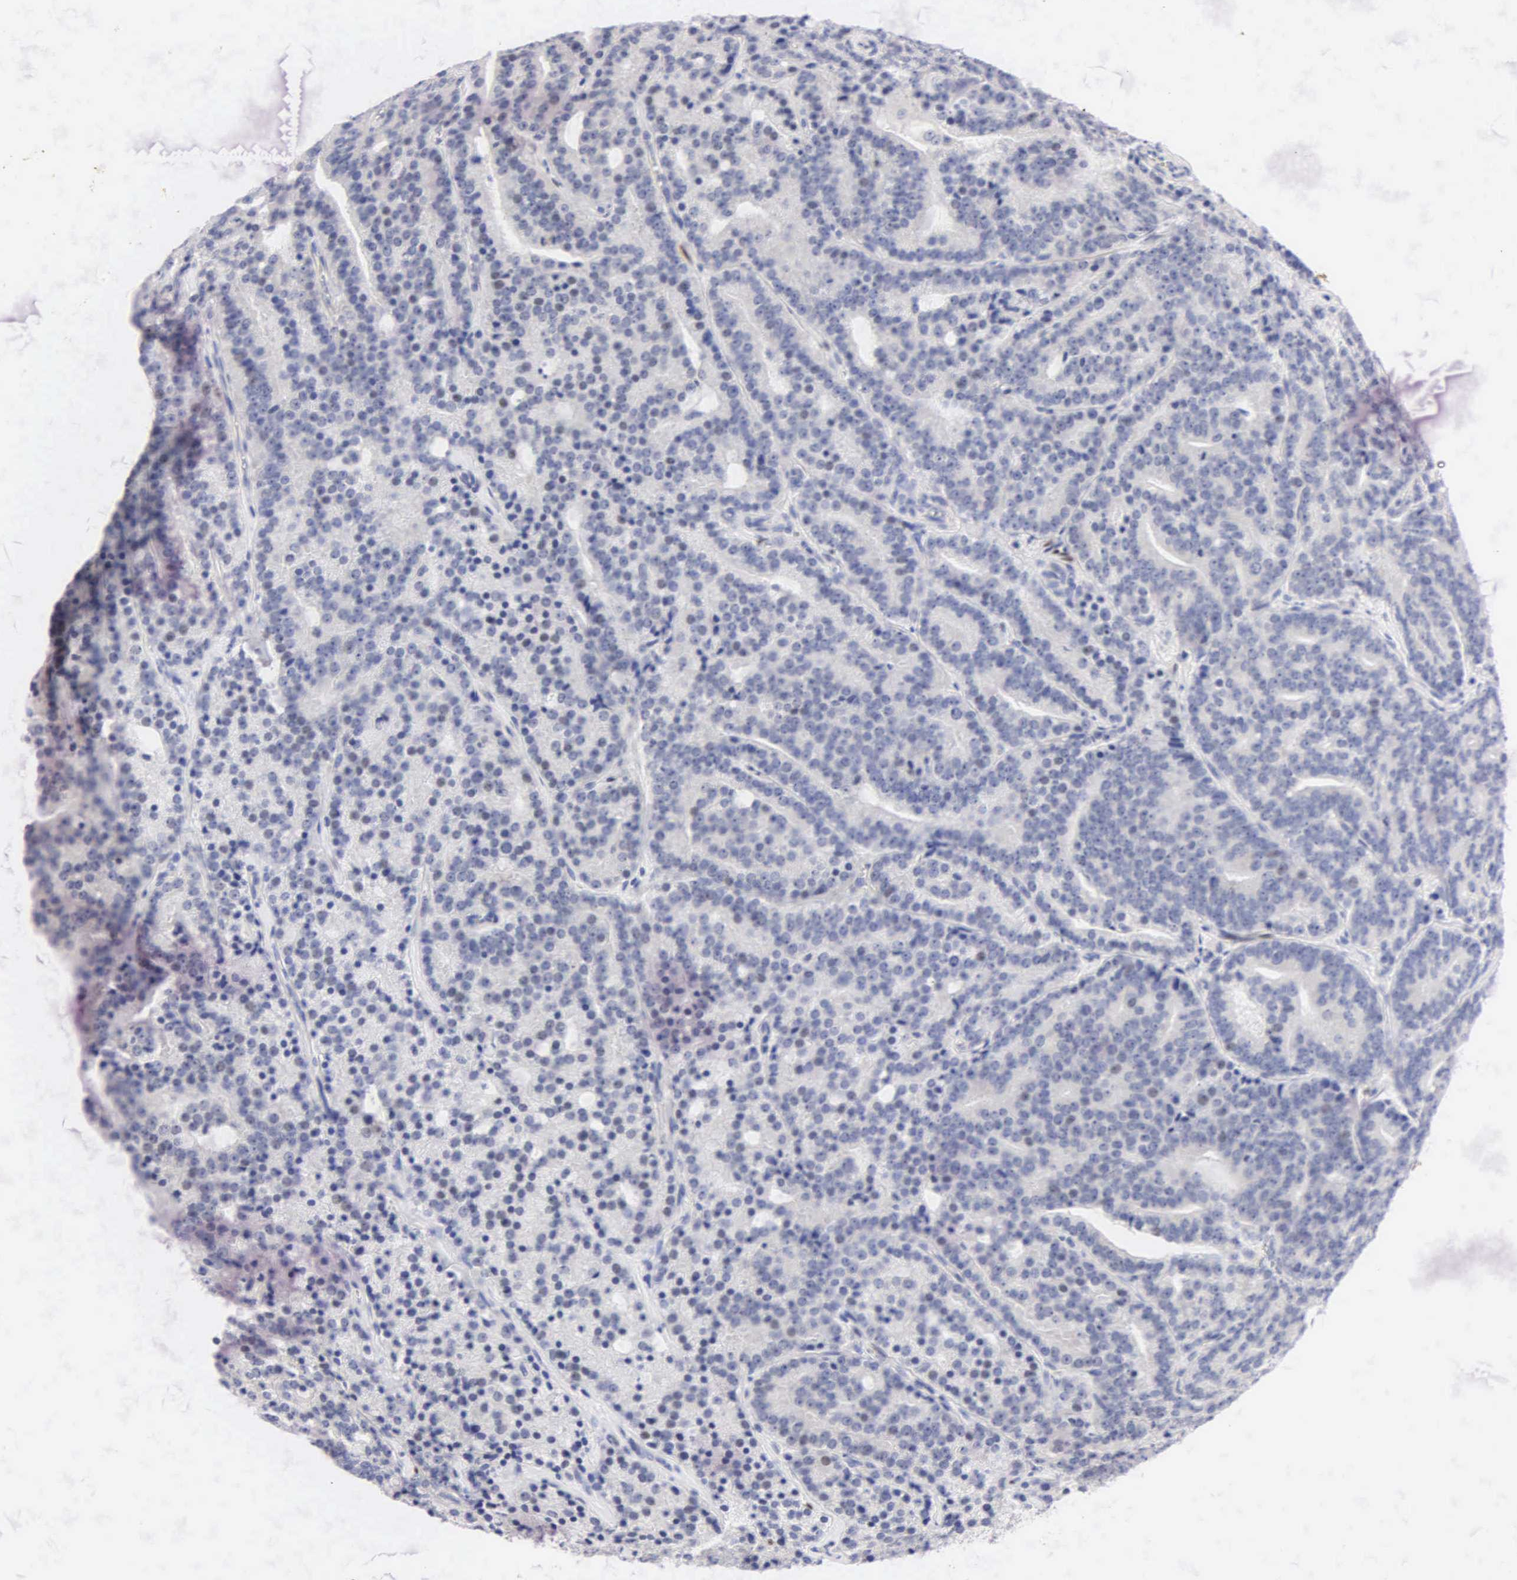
{"staining": {"intensity": "negative", "quantity": "none", "location": "none"}, "tissue": "prostate cancer", "cell_type": "Tumor cells", "image_type": "cancer", "snomed": [{"axis": "morphology", "description": "Adenocarcinoma, Medium grade"}, {"axis": "topography", "description": "Prostate"}], "caption": "Prostate cancer (adenocarcinoma (medium-grade)) stained for a protein using IHC demonstrates no staining tumor cells.", "gene": "PGR", "patient": {"sex": "male", "age": 65}}